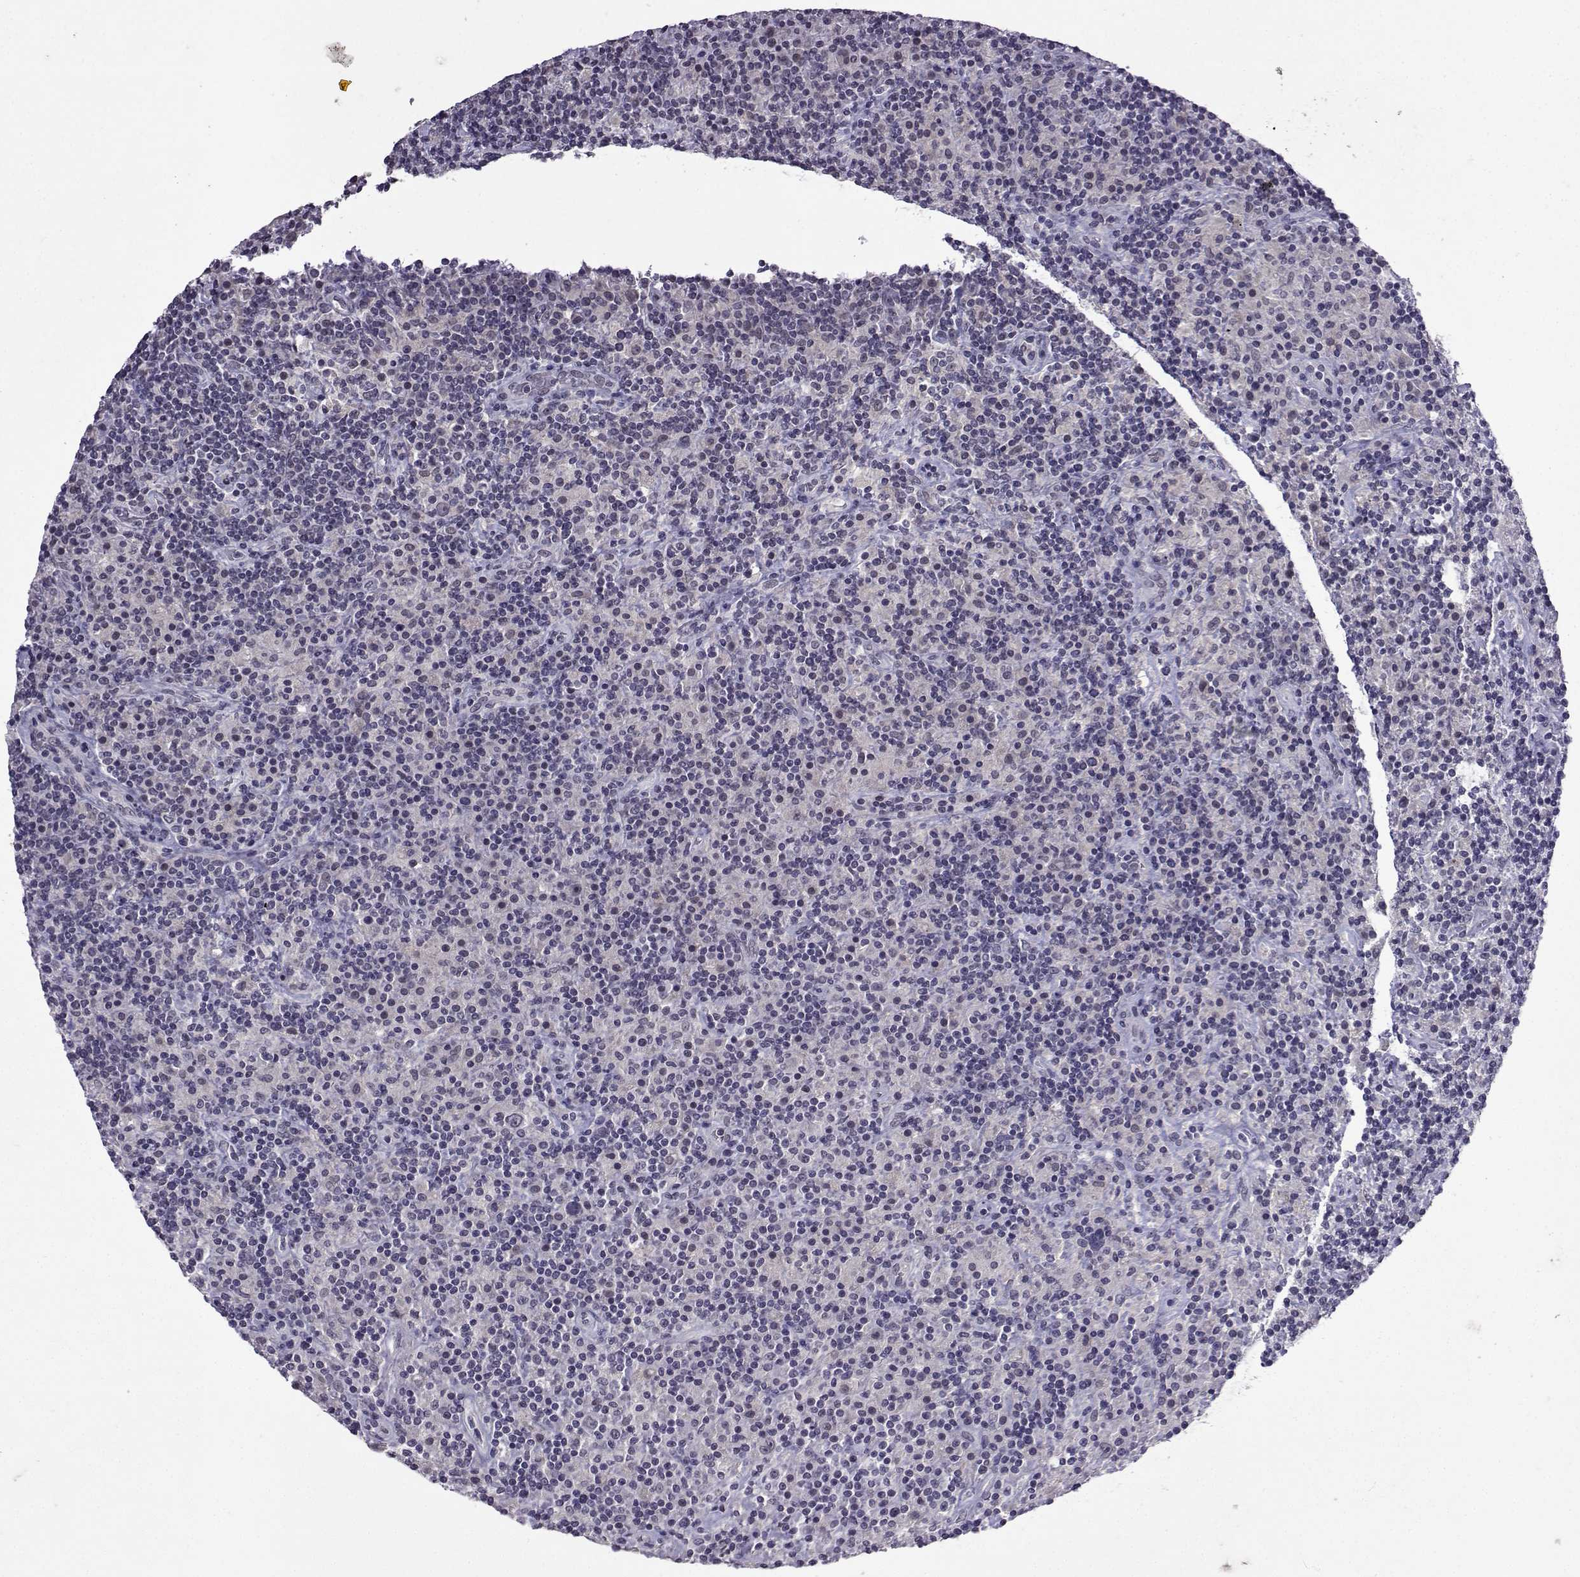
{"staining": {"intensity": "negative", "quantity": "none", "location": "none"}, "tissue": "lymphoma", "cell_type": "Tumor cells", "image_type": "cancer", "snomed": [{"axis": "morphology", "description": "Hodgkin's disease, NOS"}, {"axis": "topography", "description": "Lymph node"}], "caption": "The micrograph reveals no significant expression in tumor cells of Hodgkin's disease.", "gene": "CCL28", "patient": {"sex": "male", "age": 70}}